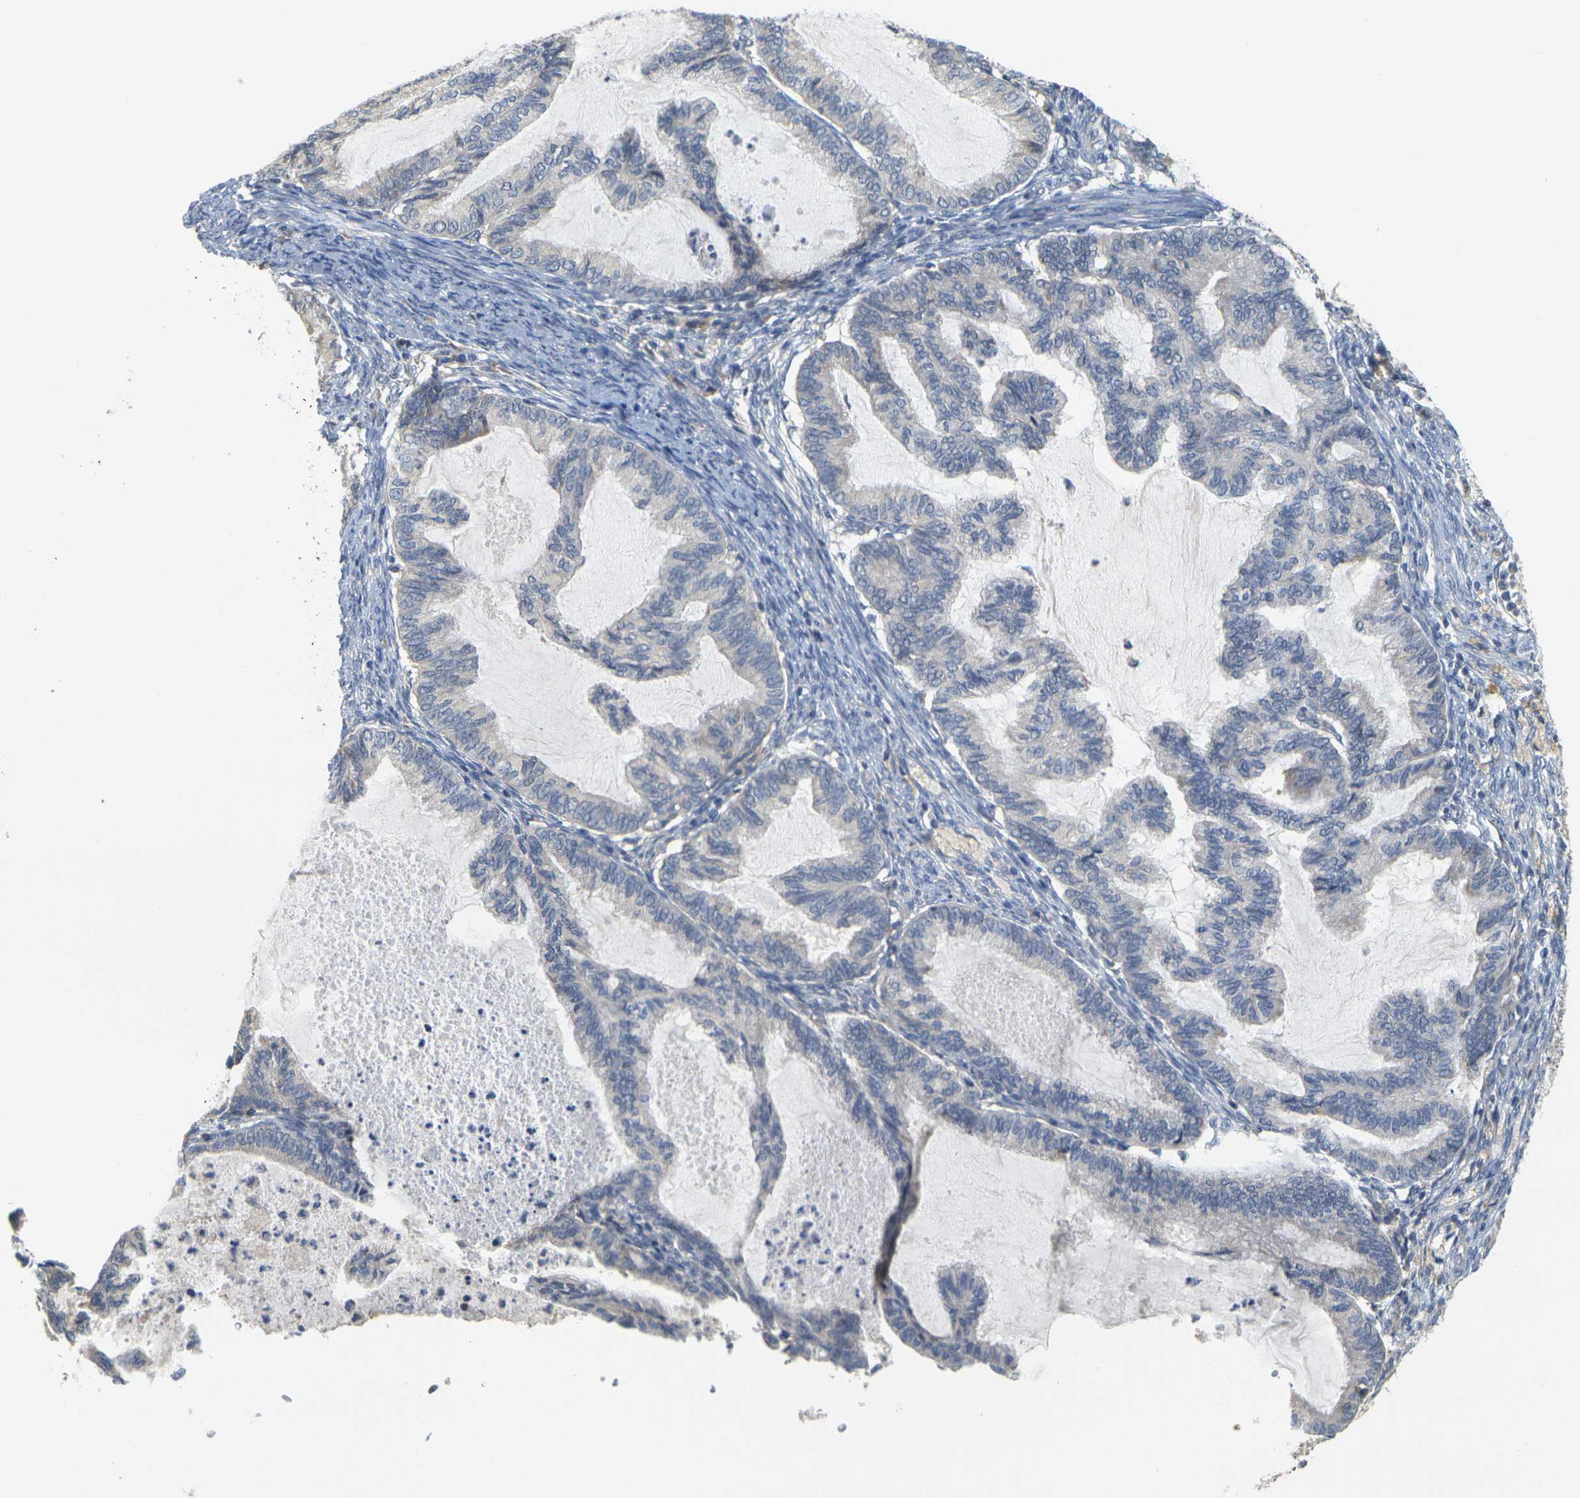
{"staining": {"intensity": "negative", "quantity": "none", "location": "none"}, "tissue": "cervical cancer", "cell_type": "Tumor cells", "image_type": "cancer", "snomed": [{"axis": "morphology", "description": "Normal tissue, NOS"}, {"axis": "morphology", "description": "Adenocarcinoma, NOS"}, {"axis": "topography", "description": "Cervix"}, {"axis": "topography", "description": "Endometrium"}], "caption": "Cervical cancer (adenocarcinoma) stained for a protein using immunohistochemistry (IHC) reveals no expression tumor cells.", "gene": "GDAP1", "patient": {"sex": "female", "age": 86}}